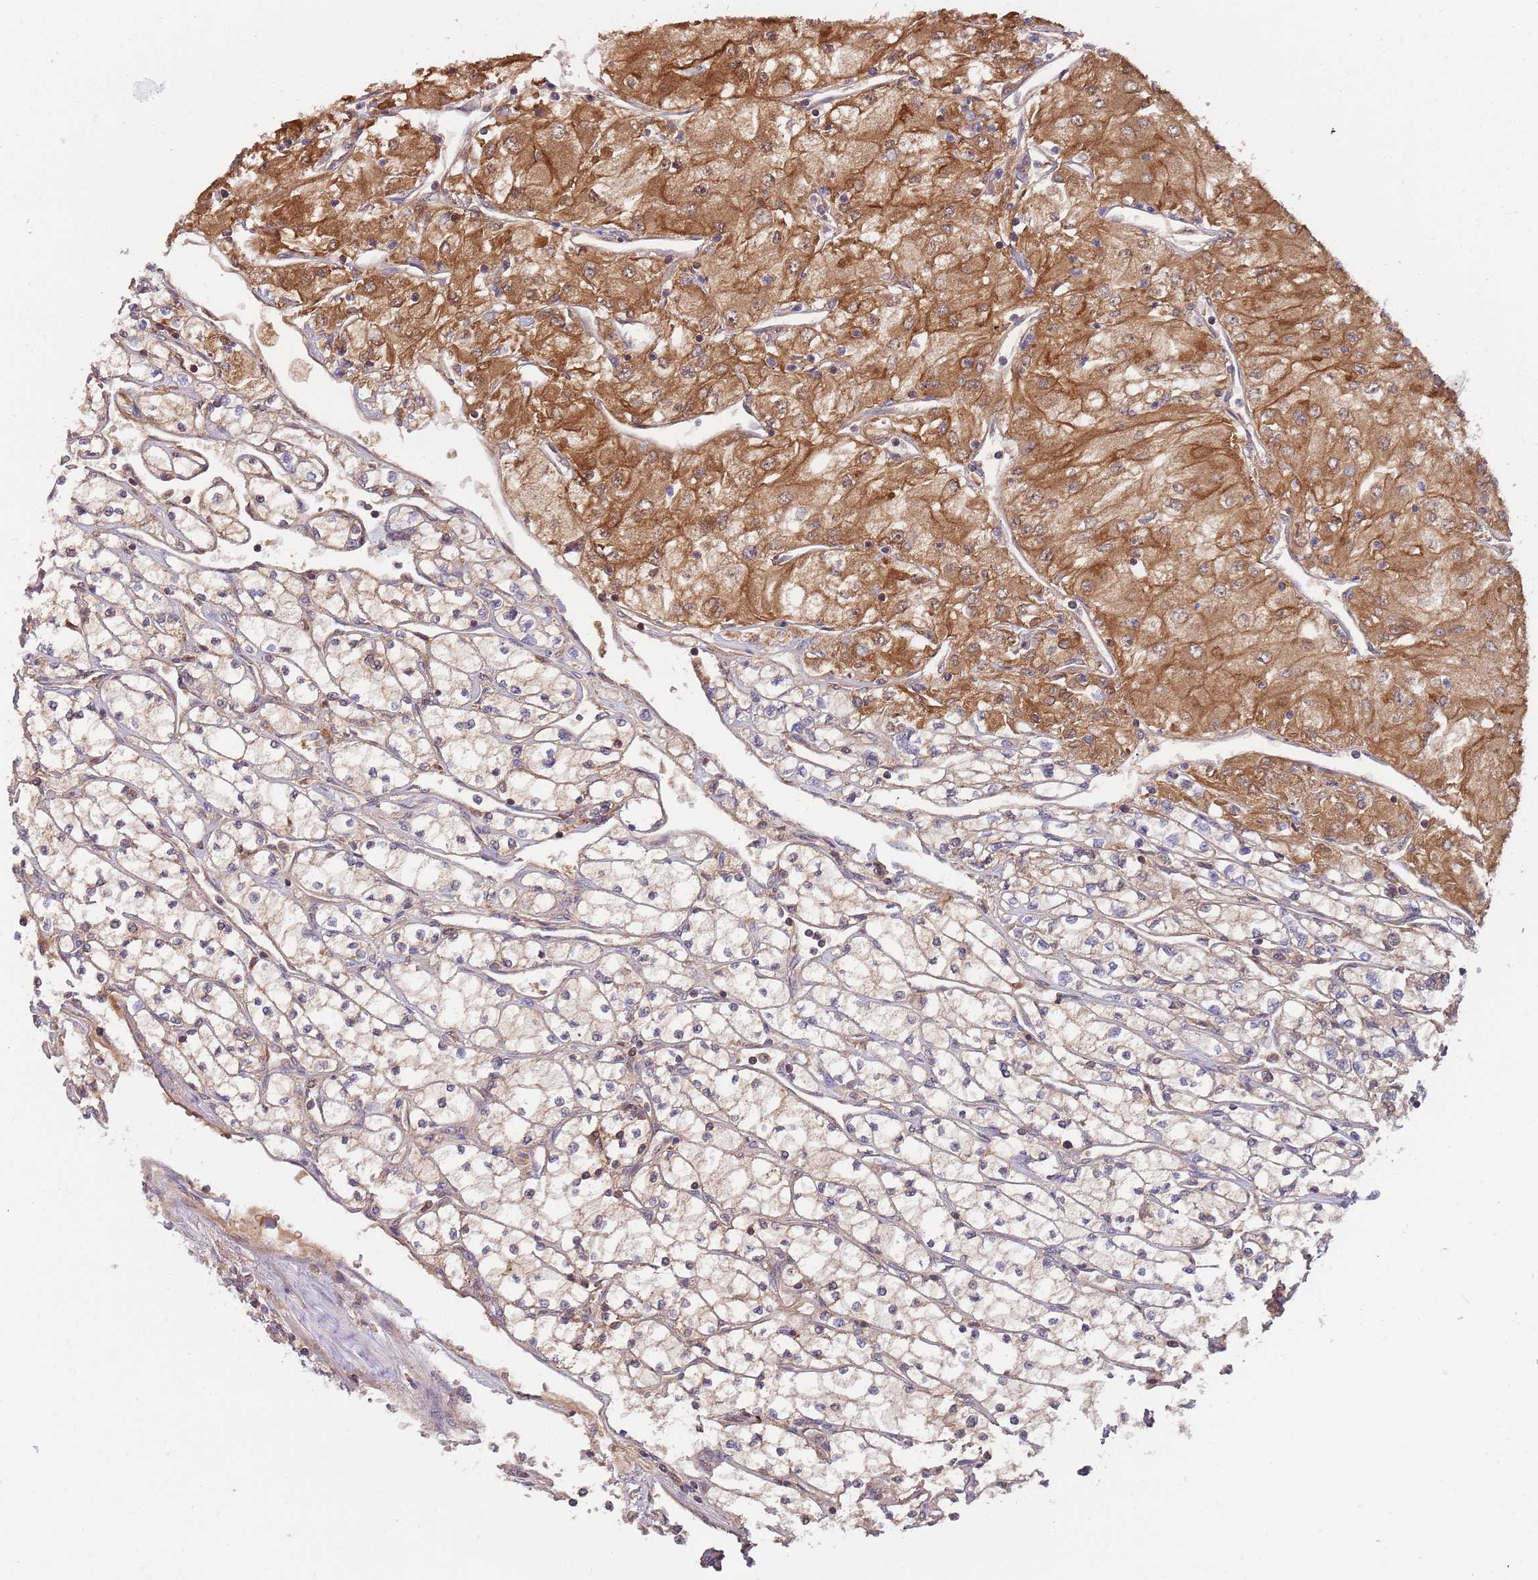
{"staining": {"intensity": "moderate", "quantity": "25%-75%", "location": "cytoplasmic/membranous"}, "tissue": "renal cancer", "cell_type": "Tumor cells", "image_type": "cancer", "snomed": [{"axis": "morphology", "description": "Adenocarcinoma, NOS"}, {"axis": "topography", "description": "Kidney"}], "caption": "Tumor cells show moderate cytoplasmic/membranous positivity in about 25%-75% of cells in renal cancer (adenocarcinoma). (DAB IHC with brightfield microscopy, high magnification).", "gene": "GSDMD", "patient": {"sex": "male", "age": 80}}